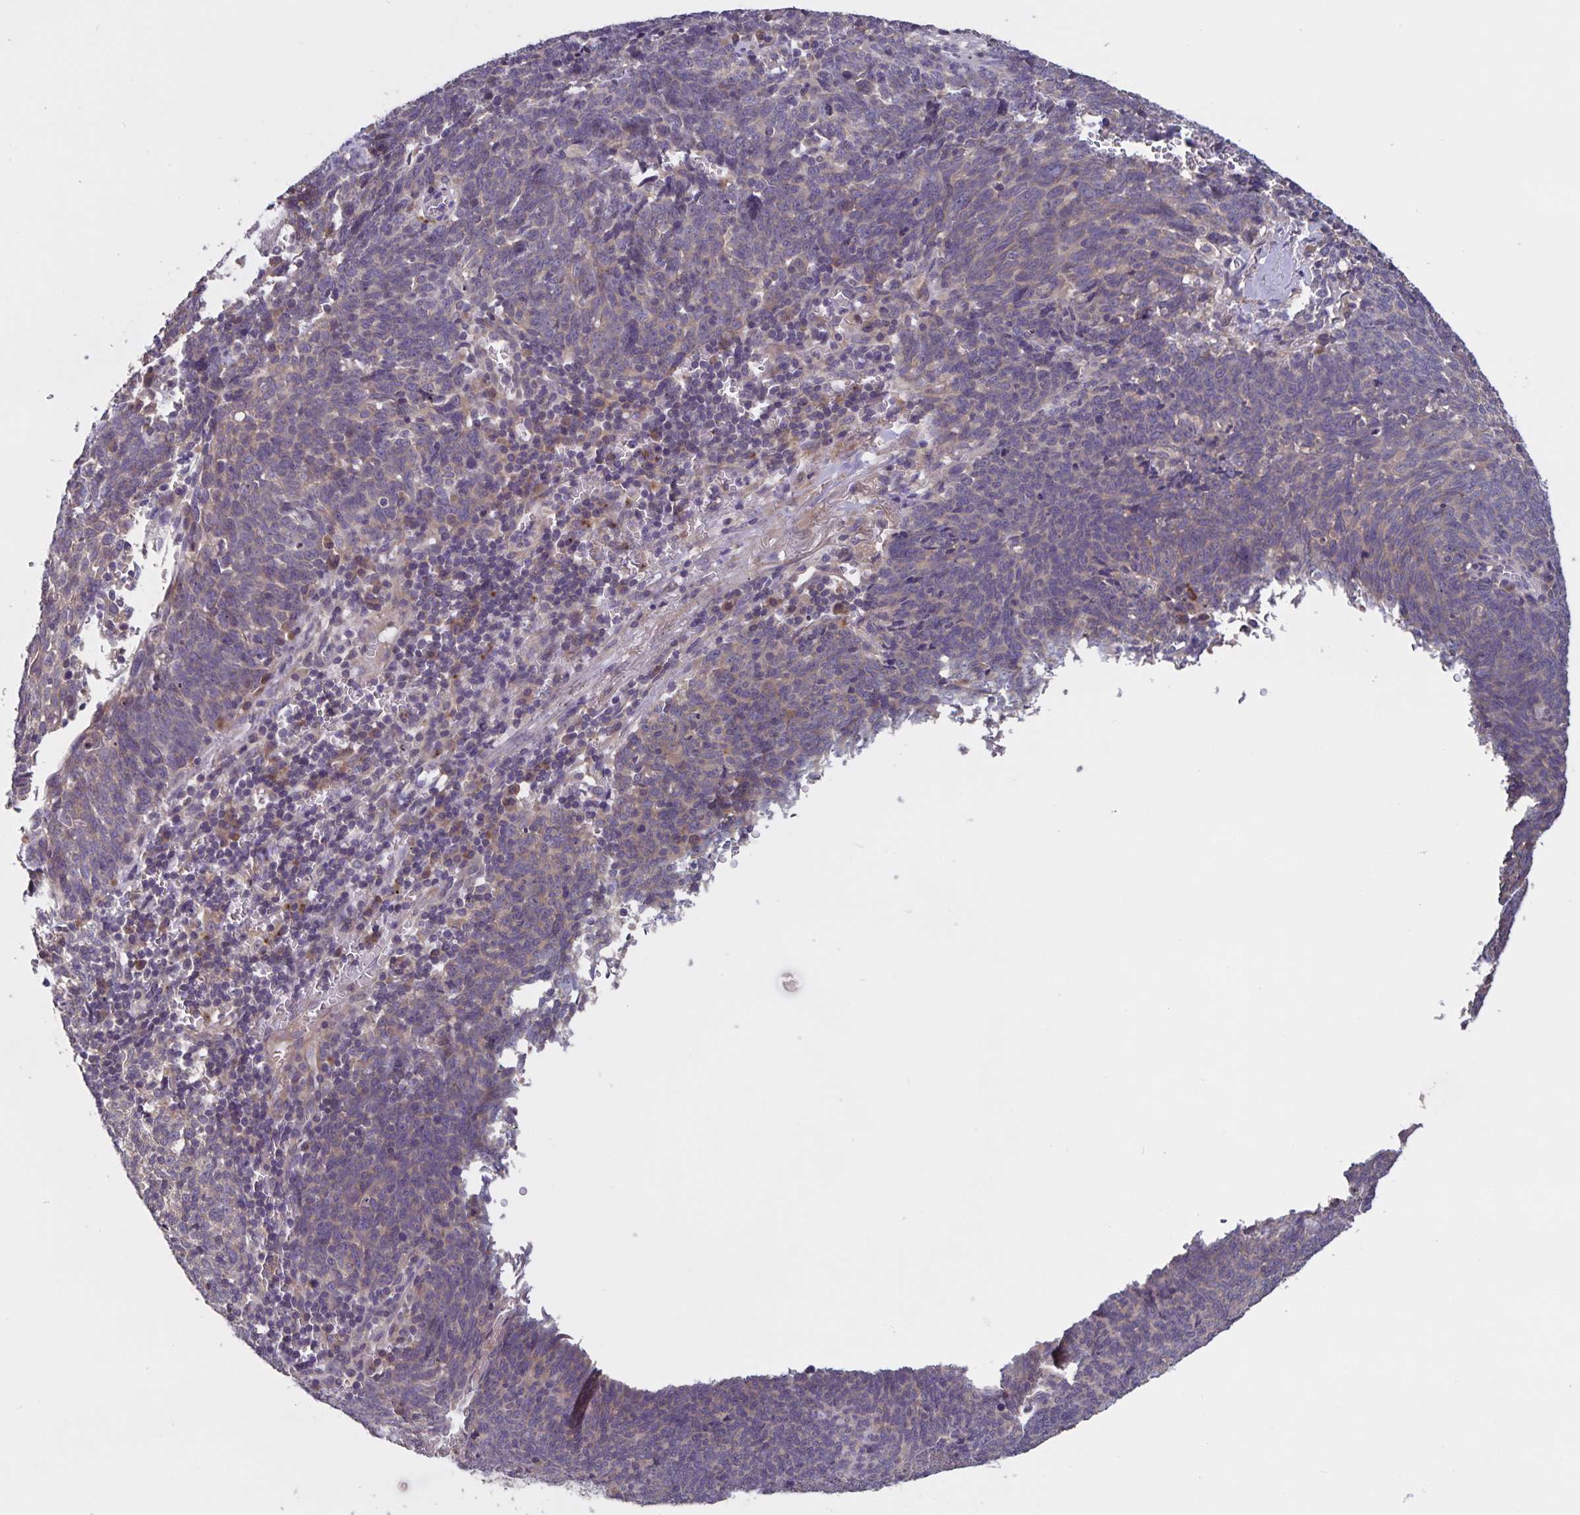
{"staining": {"intensity": "negative", "quantity": "none", "location": "none"}, "tissue": "lung cancer", "cell_type": "Tumor cells", "image_type": "cancer", "snomed": [{"axis": "morphology", "description": "Squamous cell carcinoma, NOS"}, {"axis": "topography", "description": "Lung"}], "caption": "The immunohistochemistry (IHC) micrograph has no significant staining in tumor cells of lung cancer tissue.", "gene": "FBXL16", "patient": {"sex": "female", "age": 72}}